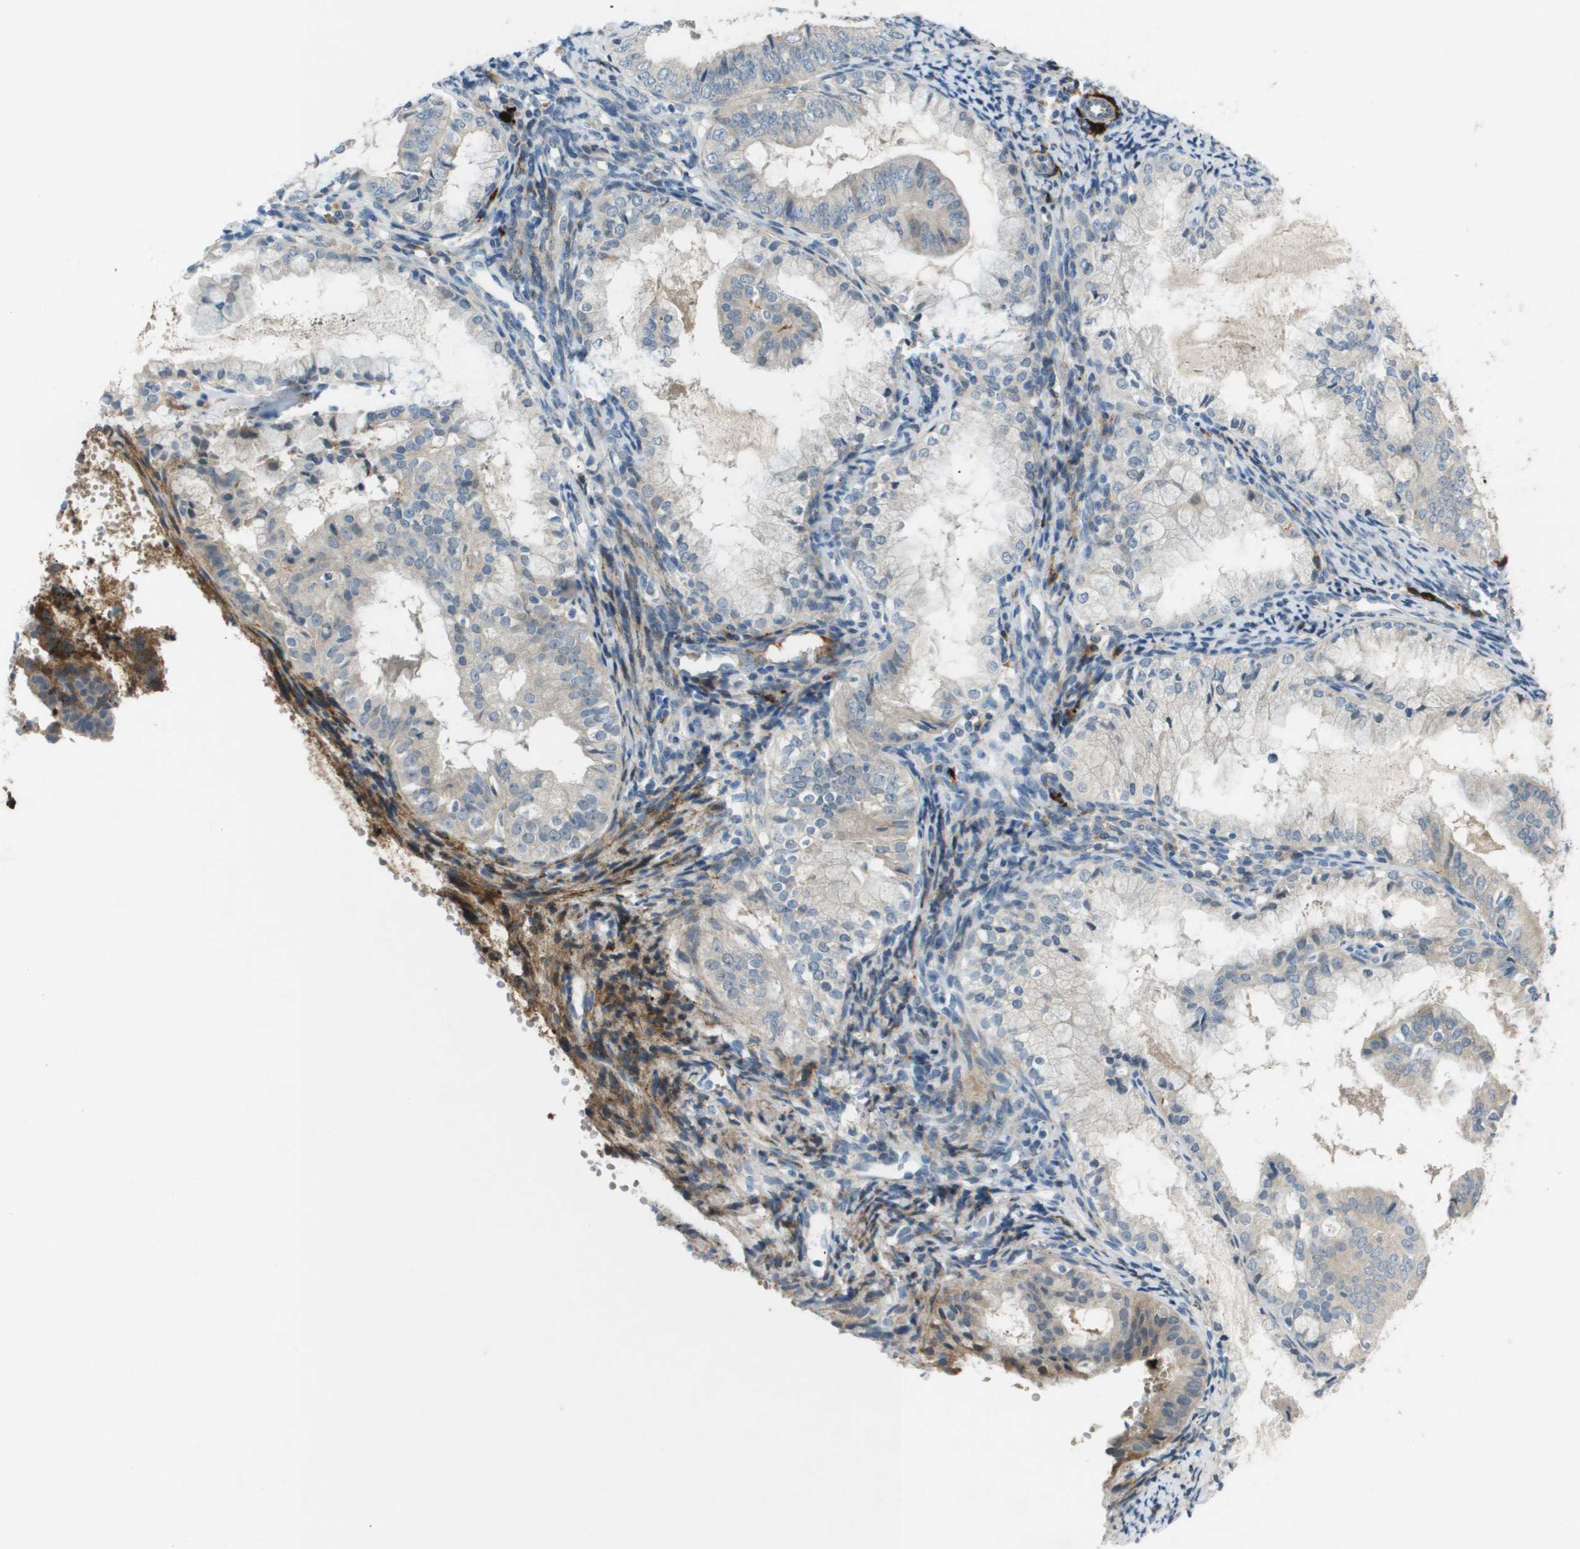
{"staining": {"intensity": "negative", "quantity": "none", "location": "none"}, "tissue": "endometrial cancer", "cell_type": "Tumor cells", "image_type": "cancer", "snomed": [{"axis": "morphology", "description": "Adenocarcinoma, NOS"}, {"axis": "topography", "description": "Endometrium"}], "caption": "Tumor cells show no significant staining in endometrial adenocarcinoma. Brightfield microscopy of immunohistochemistry stained with DAB (3,3'-diaminobenzidine) (brown) and hematoxylin (blue), captured at high magnification.", "gene": "VTN", "patient": {"sex": "female", "age": 63}}